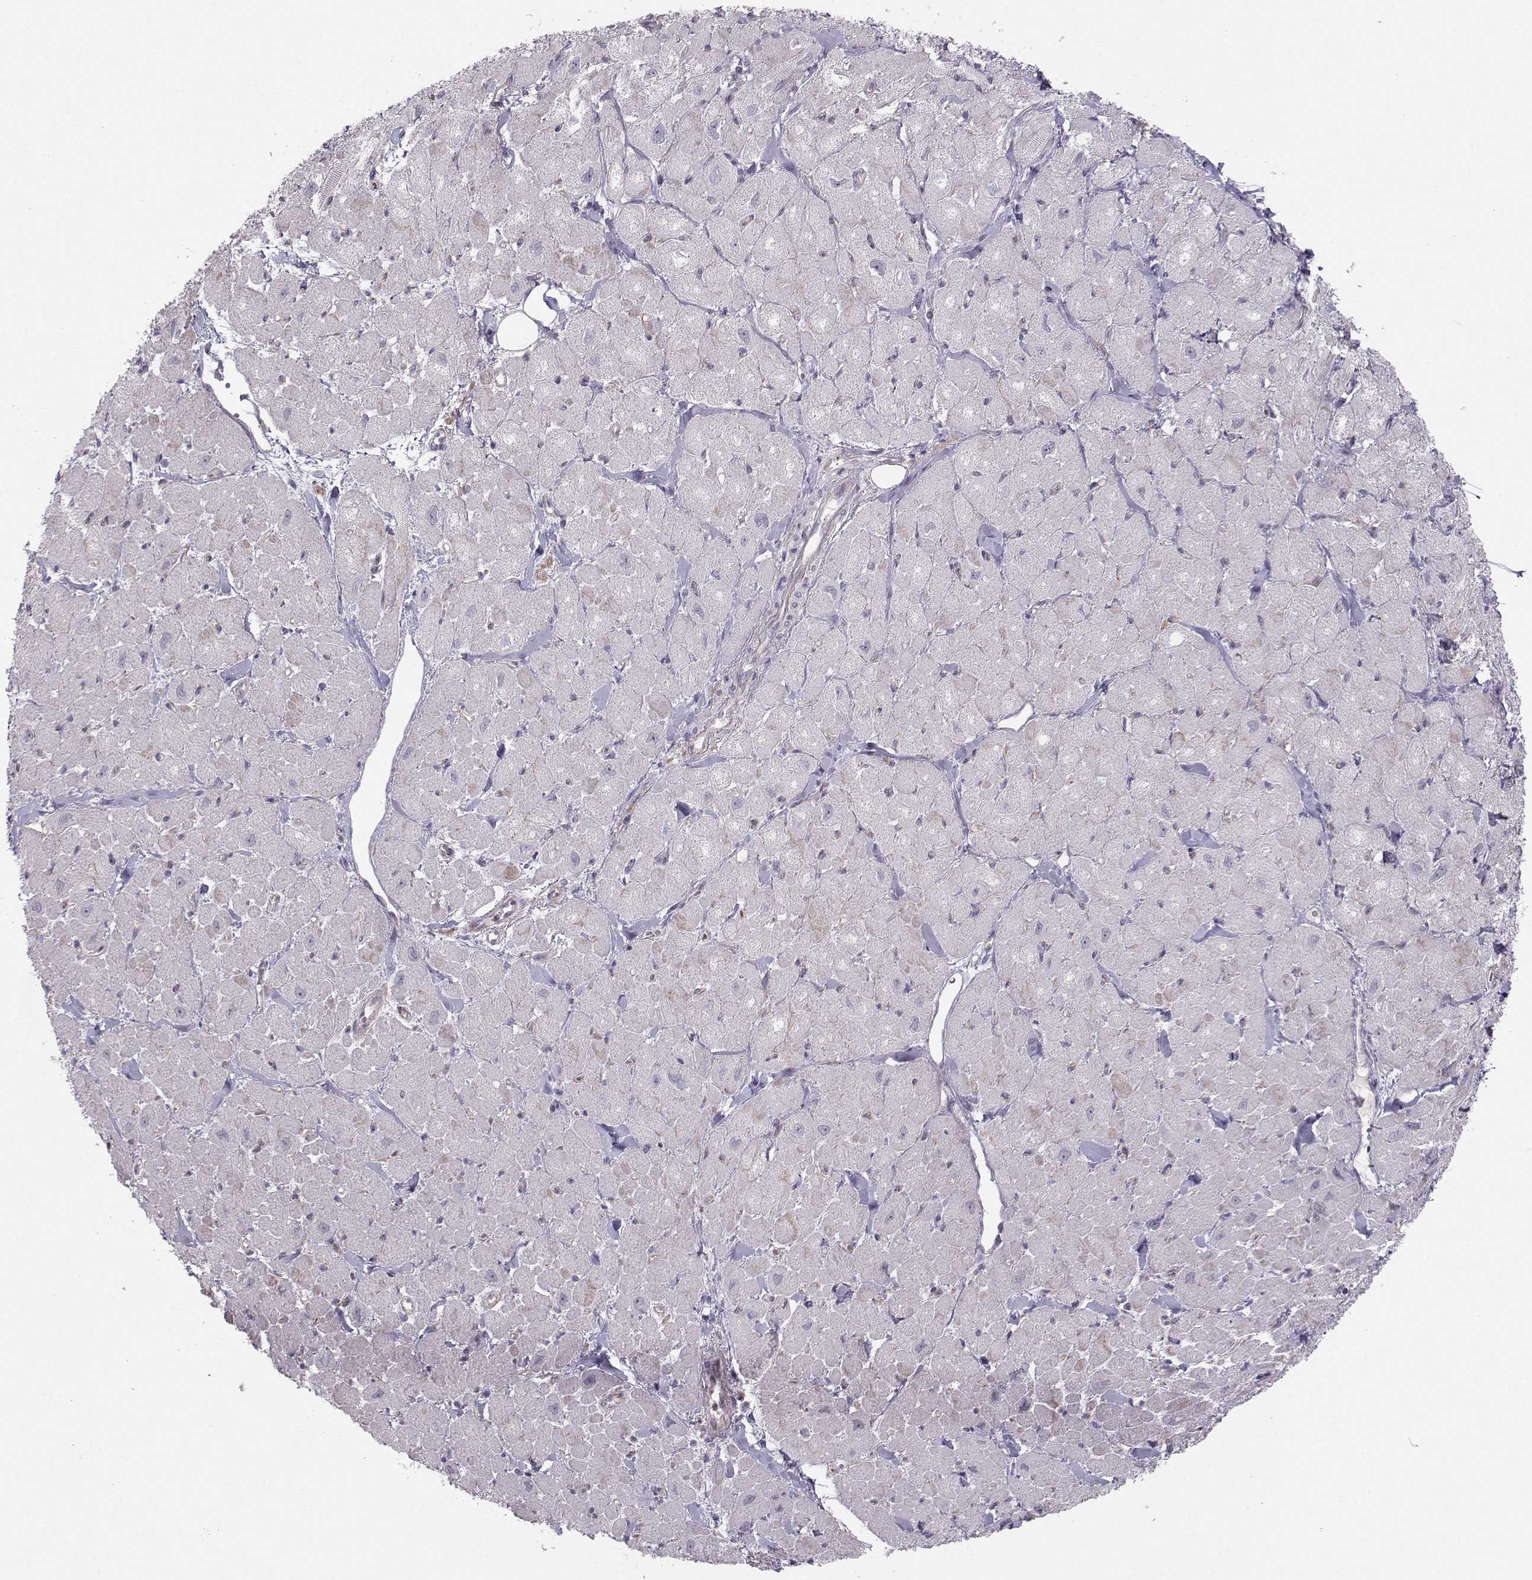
{"staining": {"intensity": "negative", "quantity": "none", "location": "none"}, "tissue": "heart muscle", "cell_type": "Cardiomyocytes", "image_type": "normal", "snomed": [{"axis": "morphology", "description": "Normal tissue, NOS"}, {"axis": "topography", "description": "Heart"}], "caption": "Immunohistochemistry histopathology image of normal heart muscle stained for a protein (brown), which shows no expression in cardiomyocytes. (DAB (3,3'-diaminobenzidine) immunohistochemistry, high magnification).", "gene": "MAST1", "patient": {"sex": "male", "age": 60}}